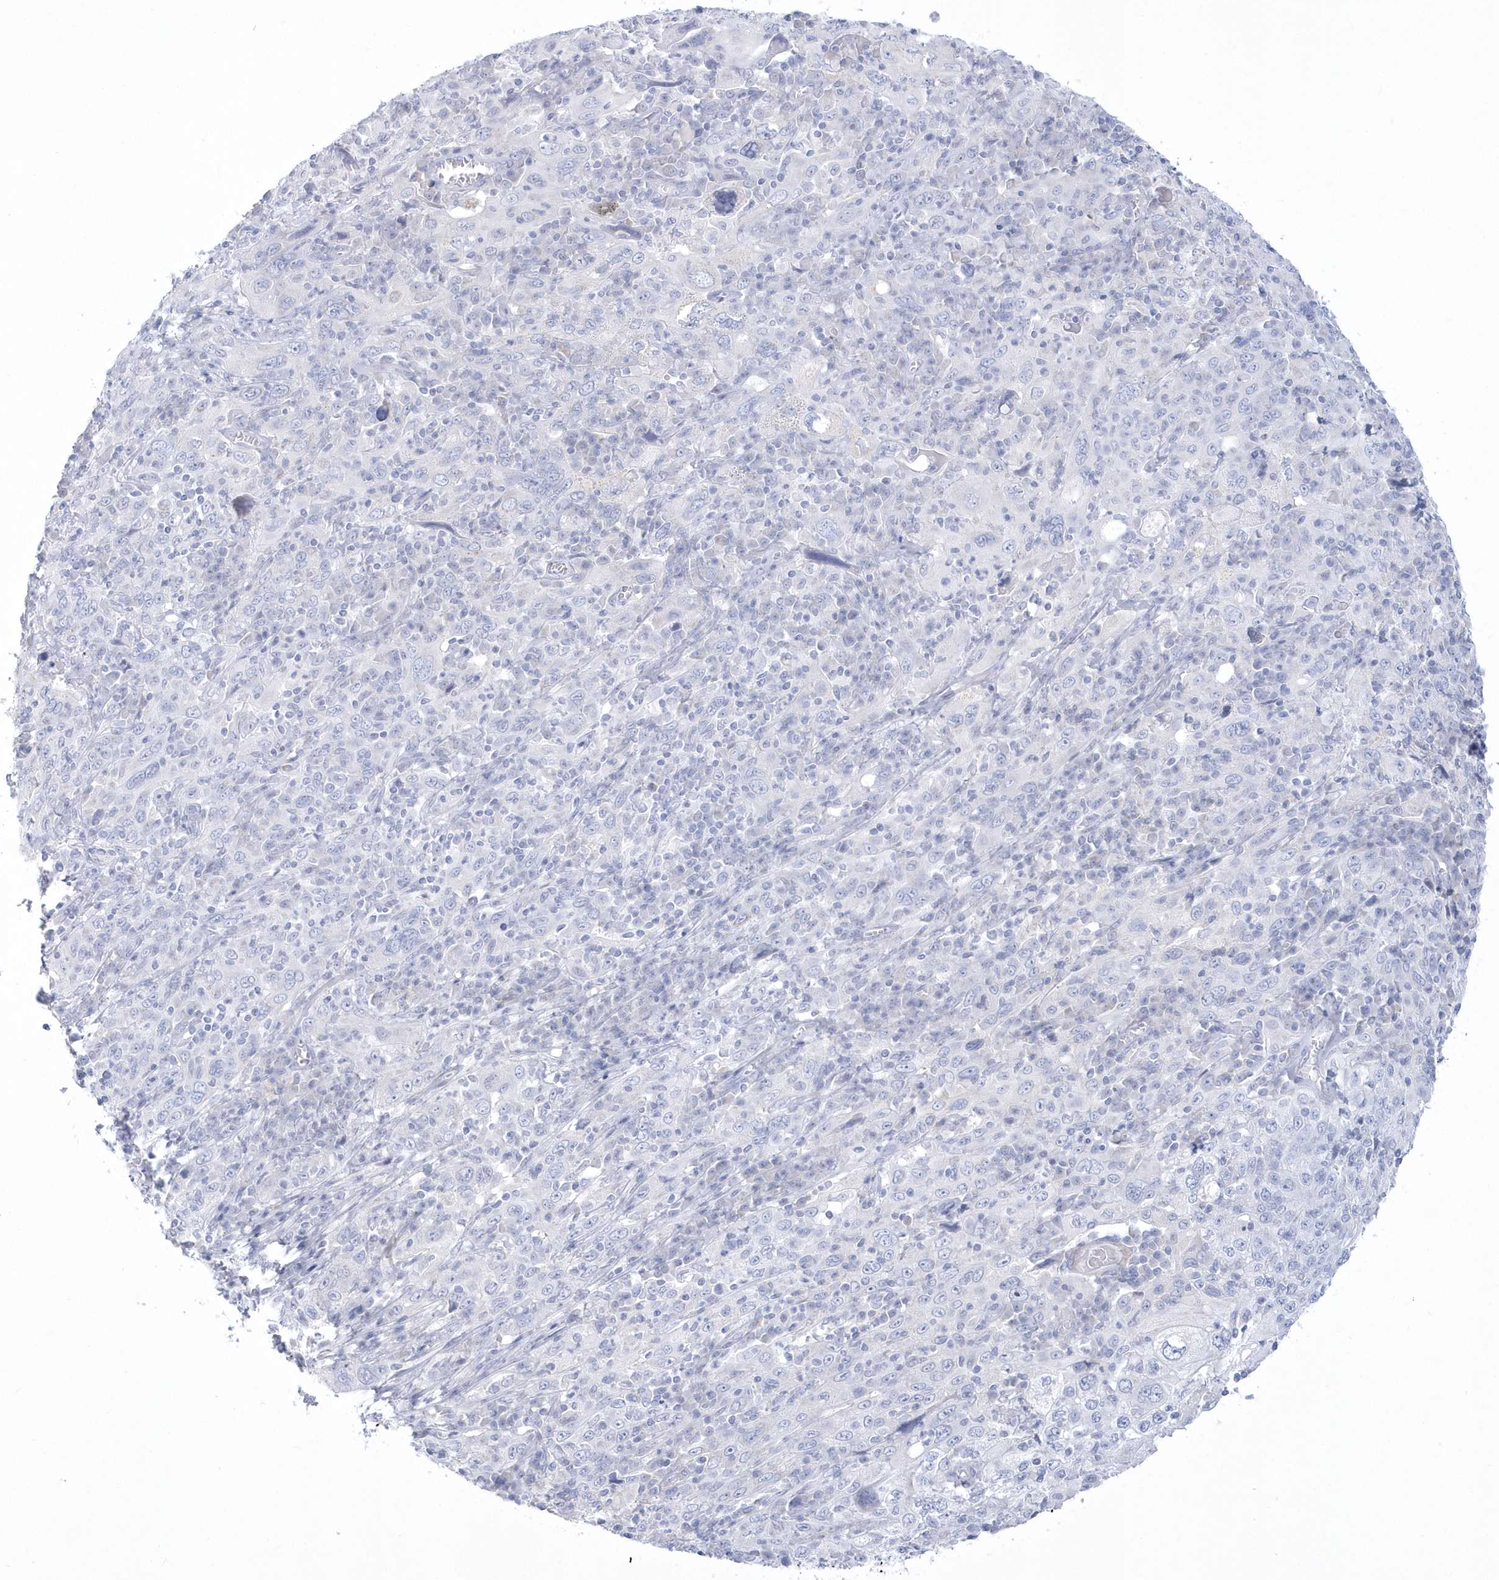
{"staining": {"intensity": "negative", "quantity": "none", "location": "none"}, "tissue": "cervical cancer", "cell_type": "Tumor cells", "image_type": "cancer", "snomed": [{"axis": "morphology", "description": "Squamous cell carcinoma, NOS"}, {"axis": "topography", "description": "Cervix"}], "caption": "Micrograph shows no significant protein positivity in tumor cells of cervical cancer (squamous cell carcinoma). Nuclei are stained in blue.", "gene": "WDR27", "patient": {"sex": "female", "age": 46}}